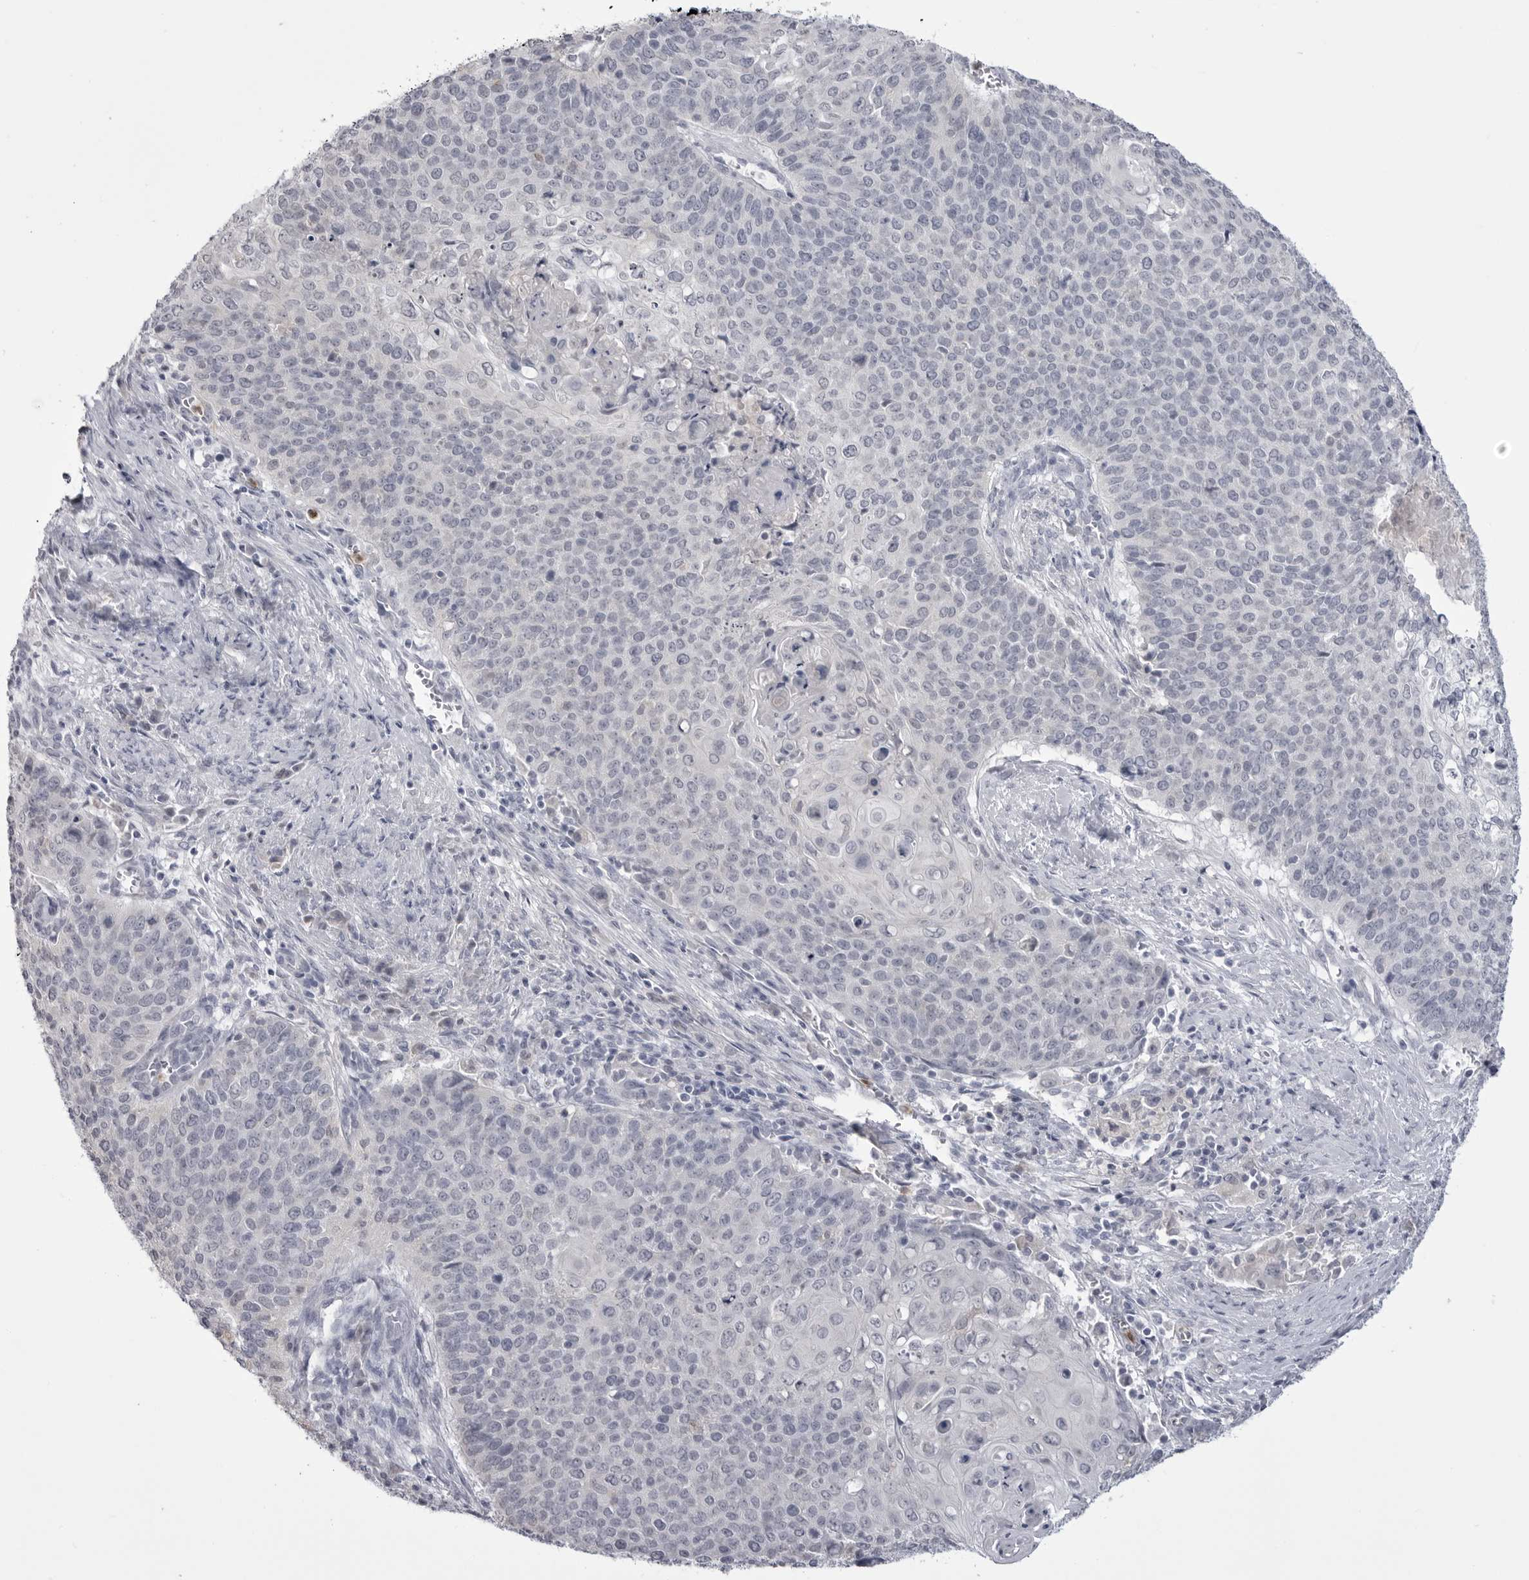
{"staining": {"intensity": "negative", "quantity": "none", "location": "none"}, "tissue": "cervical cancer", "cell_type": "Tumor cells", "image_type": "cancer", "snomed": [{"axis": "morphology", "description": "Squamous cell carcinoma, NOS"}, {"axis": "topography", "description": "Cervix"}], "caption": "Histopathology image shows no protein expression in tumor cells of cervical cancer tissue. (DAB immunohistochemistry visualized using brightfield microscopy, high magnification).", "gene": "STAP2", "patient": {"sex": "female", "age": 39}}